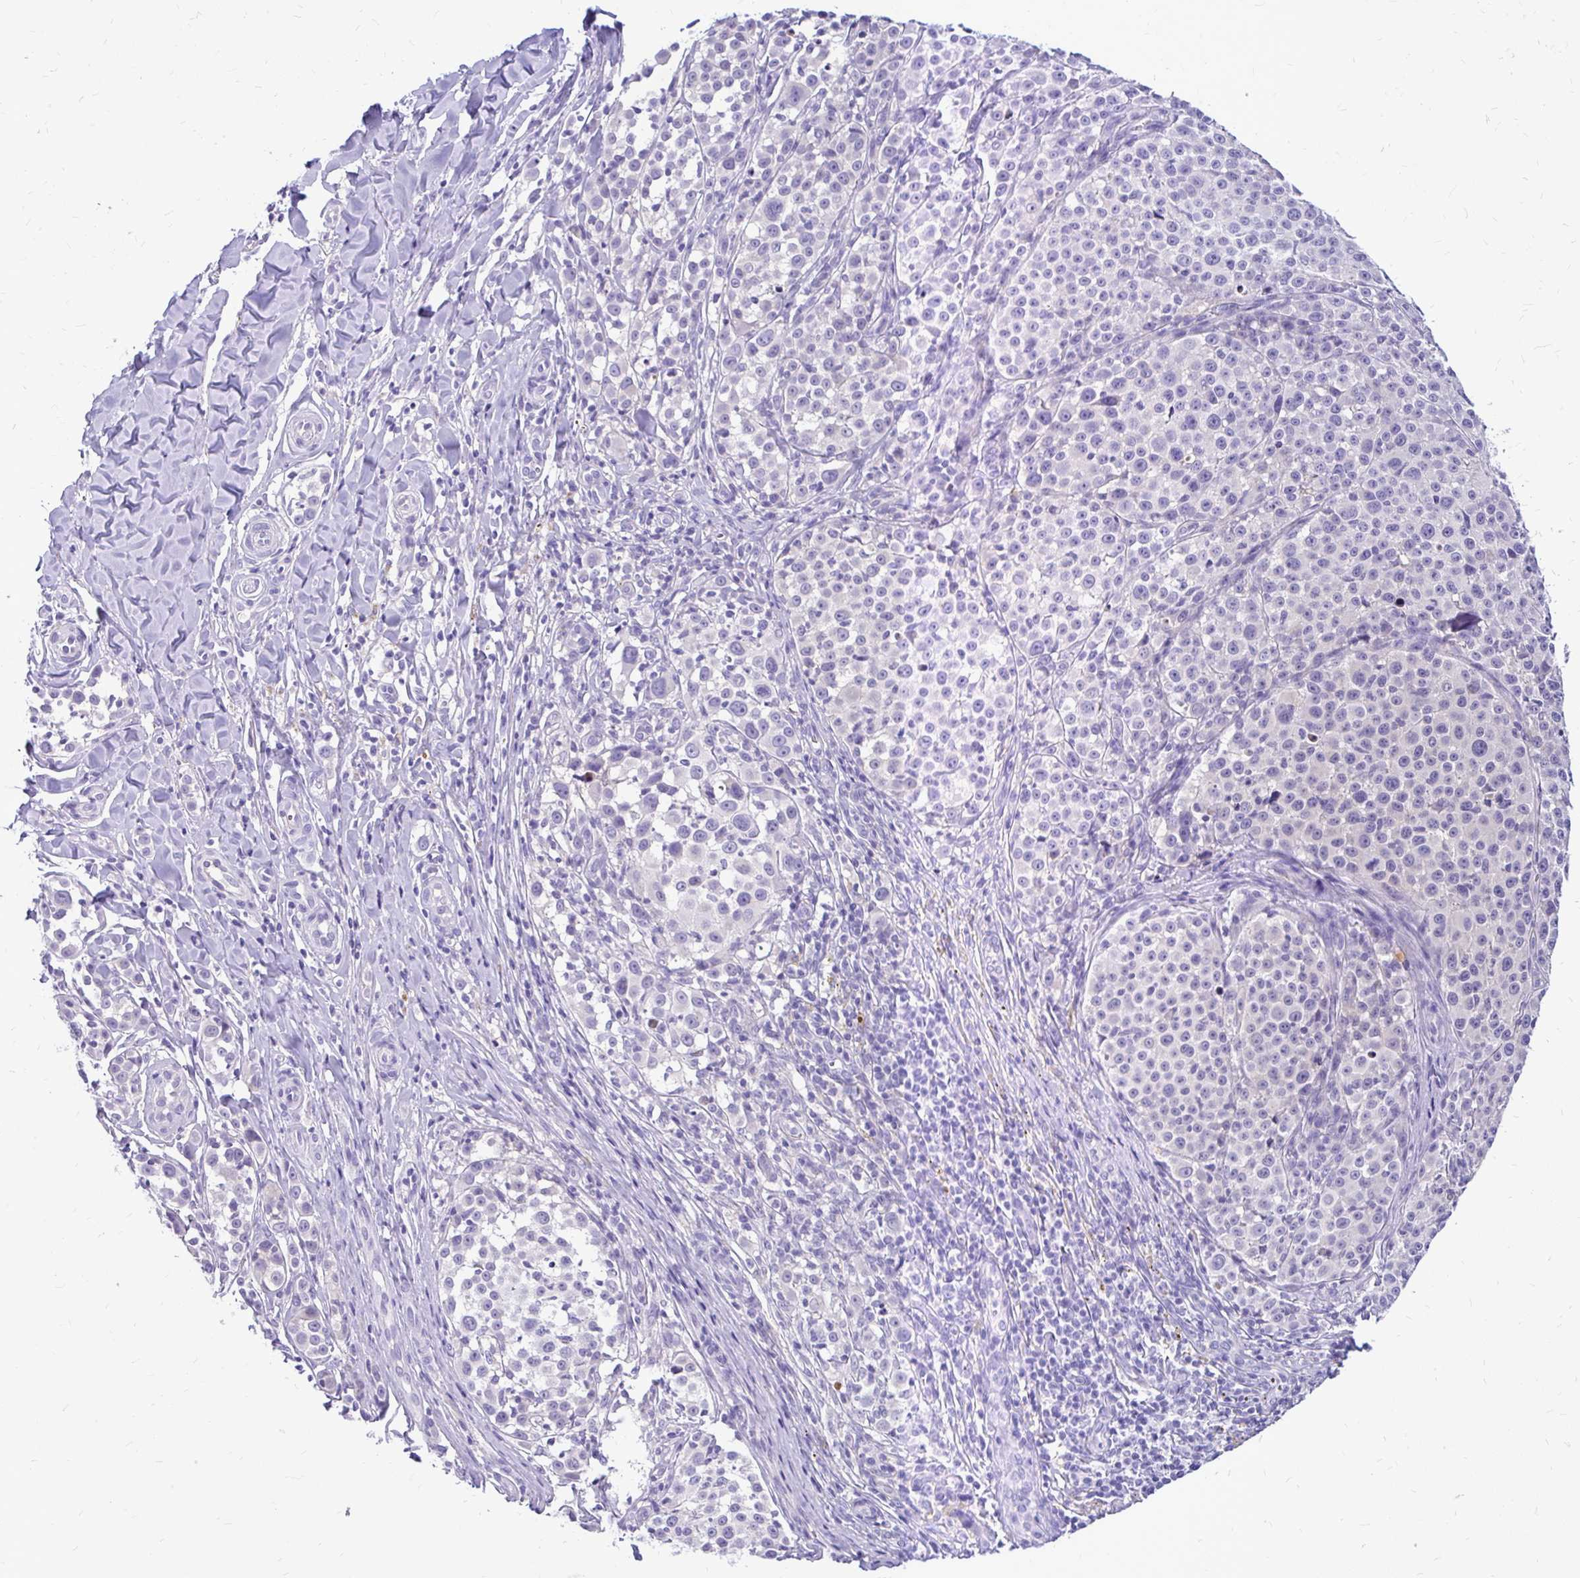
{"staining": {"intensity": "negative", "quantity": "none", "location": "none"}, "tissue": "melanoma", "cell_type": "Tumor cells", "image_type": "cancer", "snomed": [{"axis": "morphology", "description": "Malignant melanoma, NOS"}, {"axis": "topography", "description": "Skin"}], "caption": "DAB immunohistochemical staining of human malignant melanoma exhibits no significant expression in tumor cells. (DAB (3,3'-diaminobenzidine) IHC, high magnification).", "gene": "MAP1LC3A", "patient": {"sex": "female", "age": 35}}